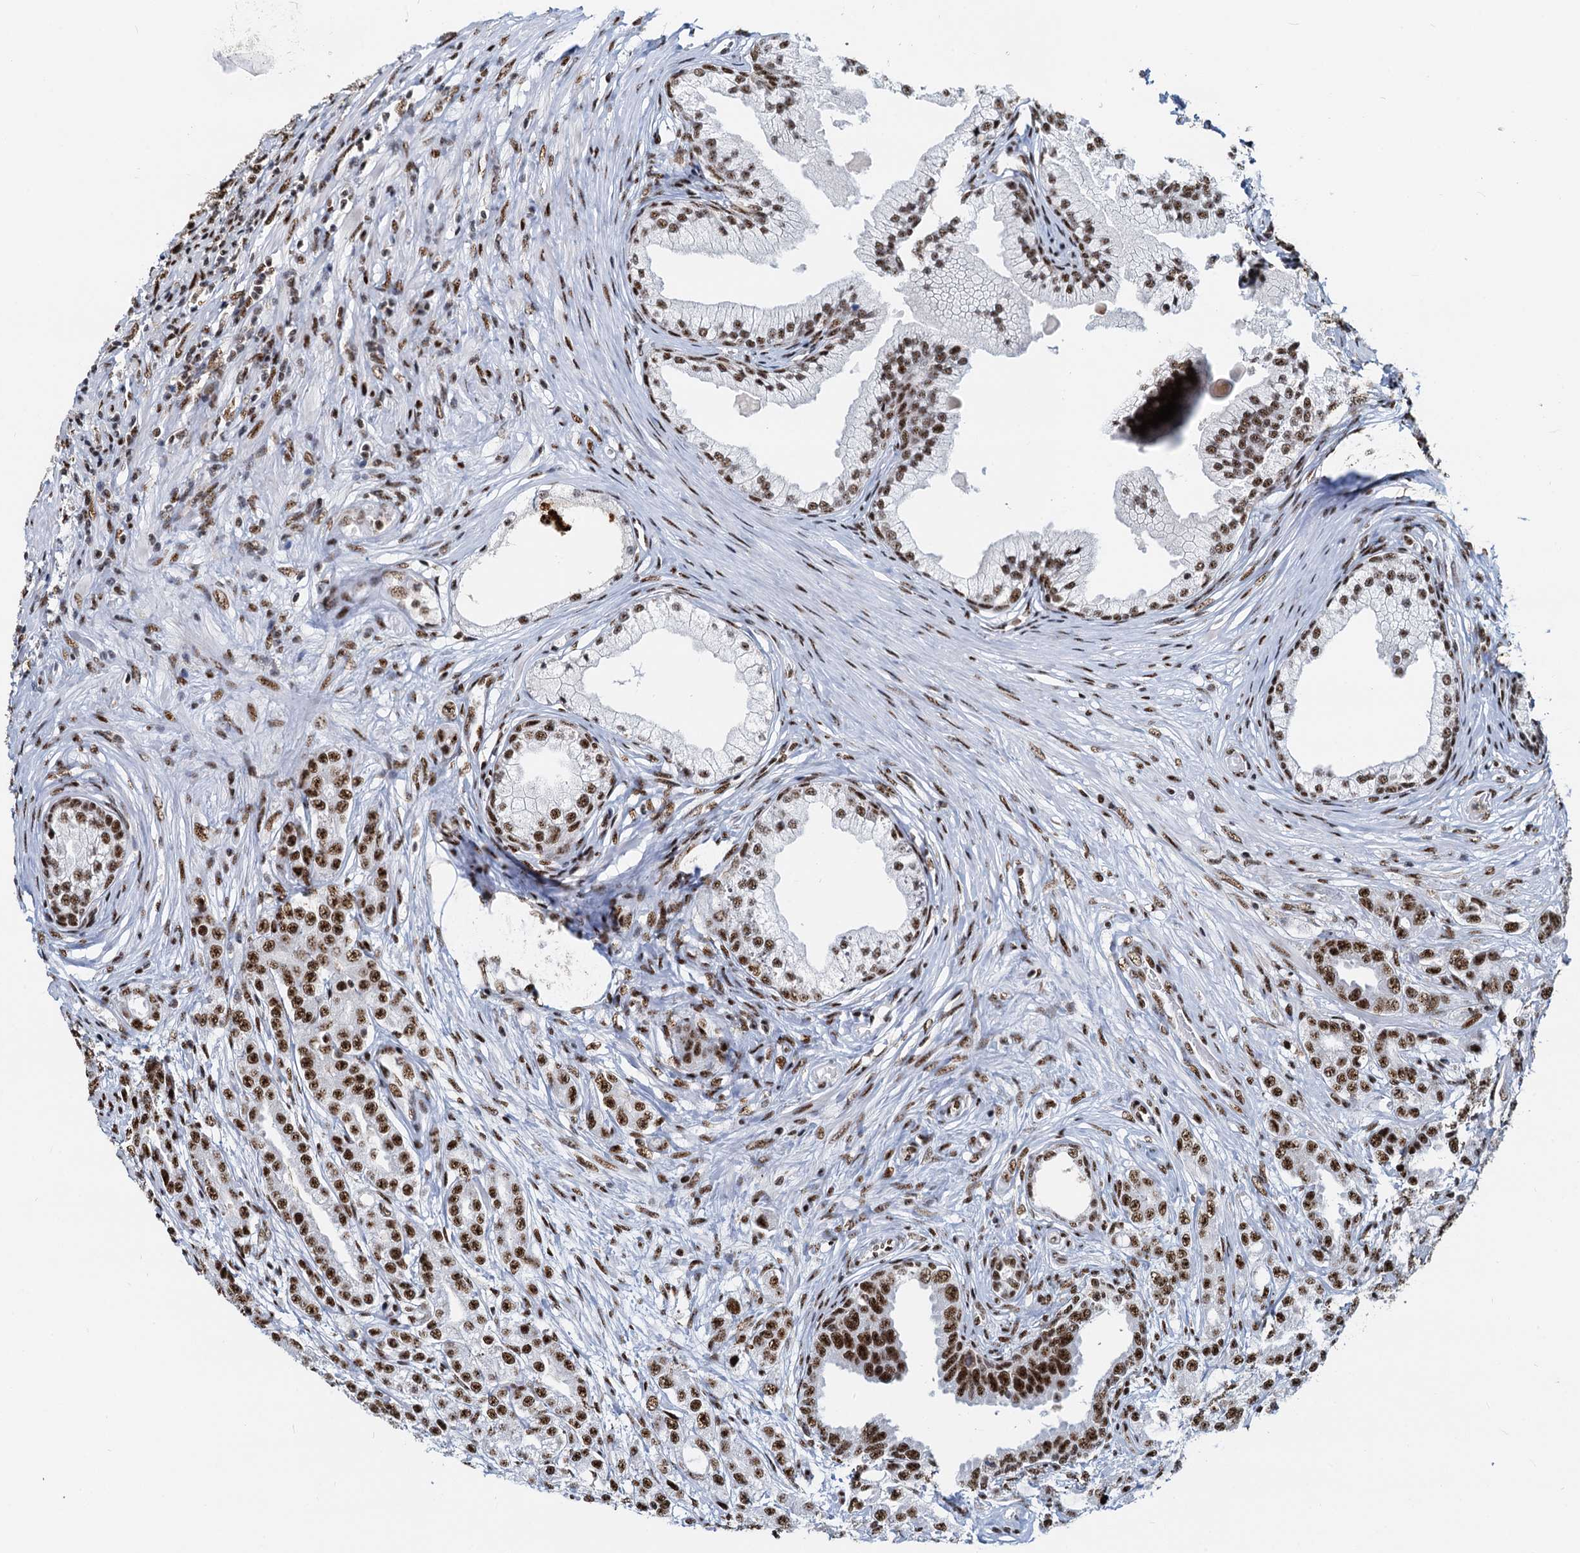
{"staining": {"intensity": "strong", "quantity": ">75%", "location": "nuclear"}, "tissue": "prostate cancer", "cell_type": "Tumor cells", "image_type": "cancer", "snomed": [{"axis": "morphology", "description": "Adenocarcinoma, High grade"}, {"axis": "topography", "description": "Prostate"}], "caption": "Protein staining by immunohistochemistry (IHC) exhibits strong nuclear staining in approximately >75% of tumor cells in adenocarcinoma (high-grade) (prostate).", "gene": "RBM26", "patient": {"sex": "male", "age": 69}}